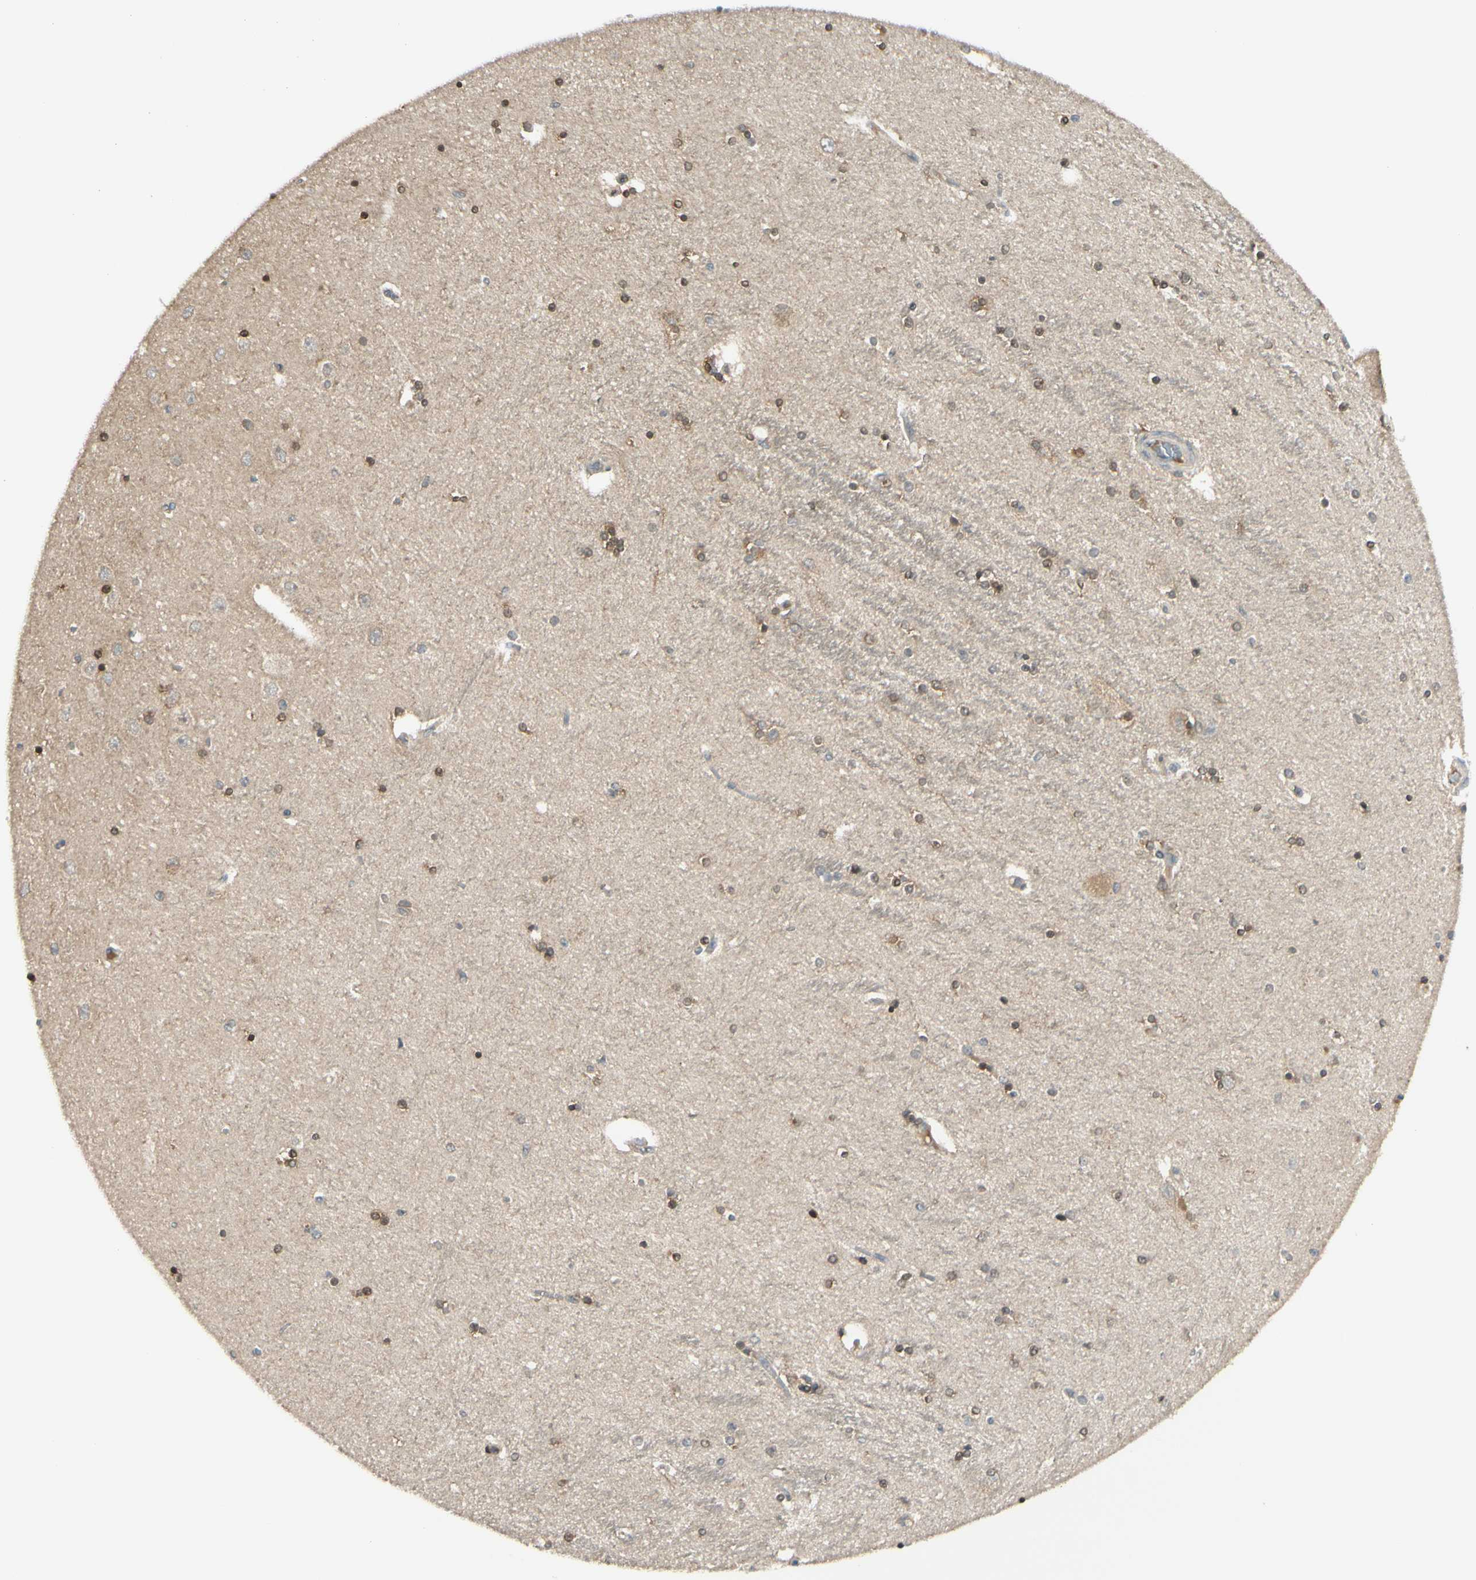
{"staining": {"intensity": "negative", "quantity": "none", "location": "none"}, "tissue": "hippocampus", "cell_type": "Glial cells", "image_type": "normal", "snomed": [{"axis": "morphology", "description": "Normal tissue, NOS"}, {"axis": "topography", "description": "Hippocampus"}], "caption": "IHC of benign human hippocampus shows no expression in glial cells.", "gene": "FGF10", "patient": {"sex": "female", "age": 54}}